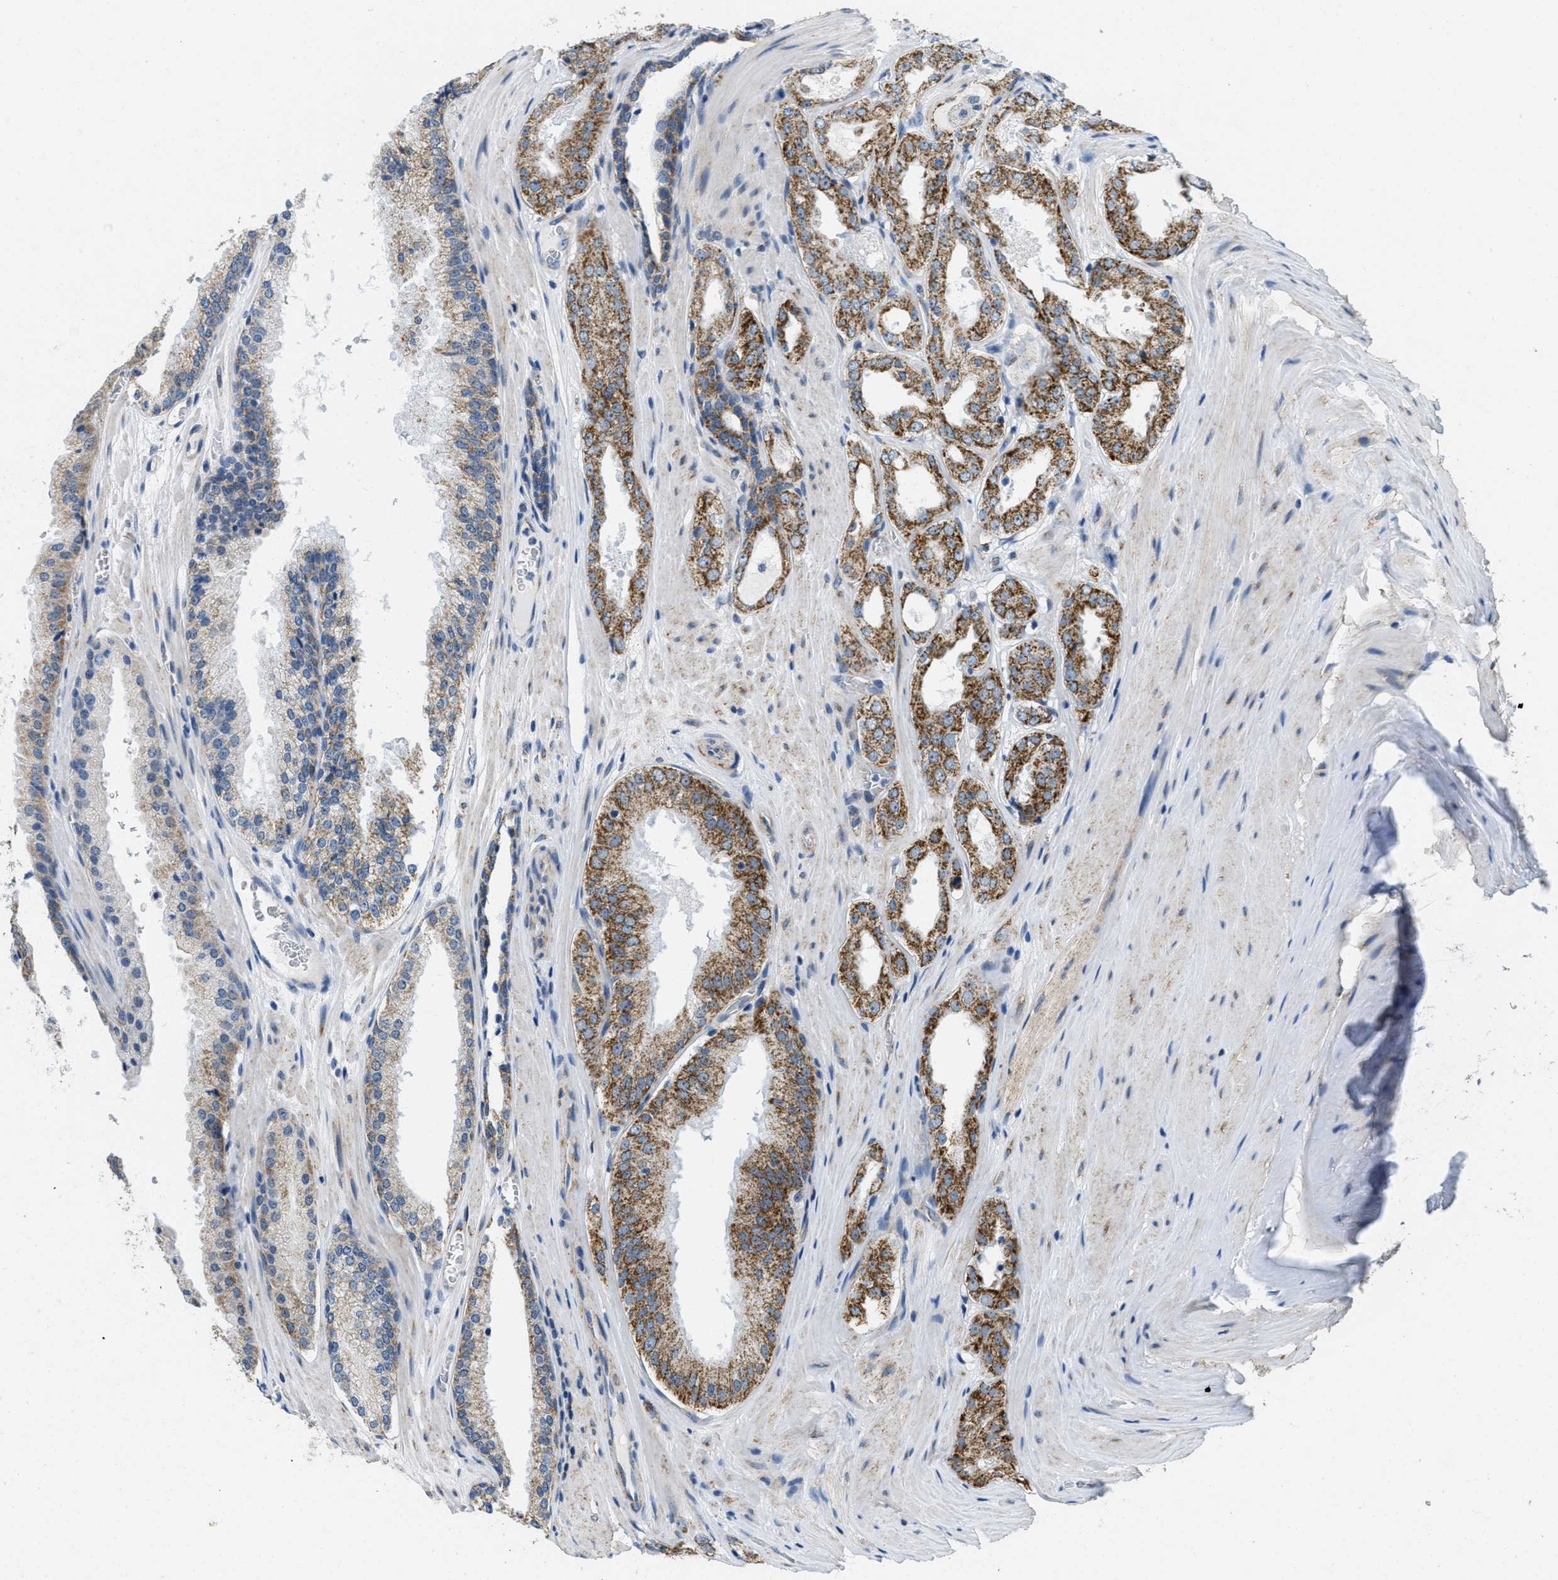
{"staining": {"intensity": "moderate", "quantity": "25%-75%", "location": "cytoplasmic/membranous"}, "tissue": "prostate cancer", "cell_type": "Tumor cells", "image_type": "cancer", "snomed": [{"axis": "morphology", "description": "Adenocarcinoma, High grade"}, {"axis": "topography", "description": "Prostate"}], "caption": "Immunohistochemistry (IHC) micrograph of human prostate cancer (adenocarcinoma (high-grade)) stained for a protein (brown), which shows medium levels of moderate cytoplasmic/membranous positivity in approximately 25%-75% of tumor cells.", "gene": "TOMM70", "patient": {"sex": "male", "age": 65}}